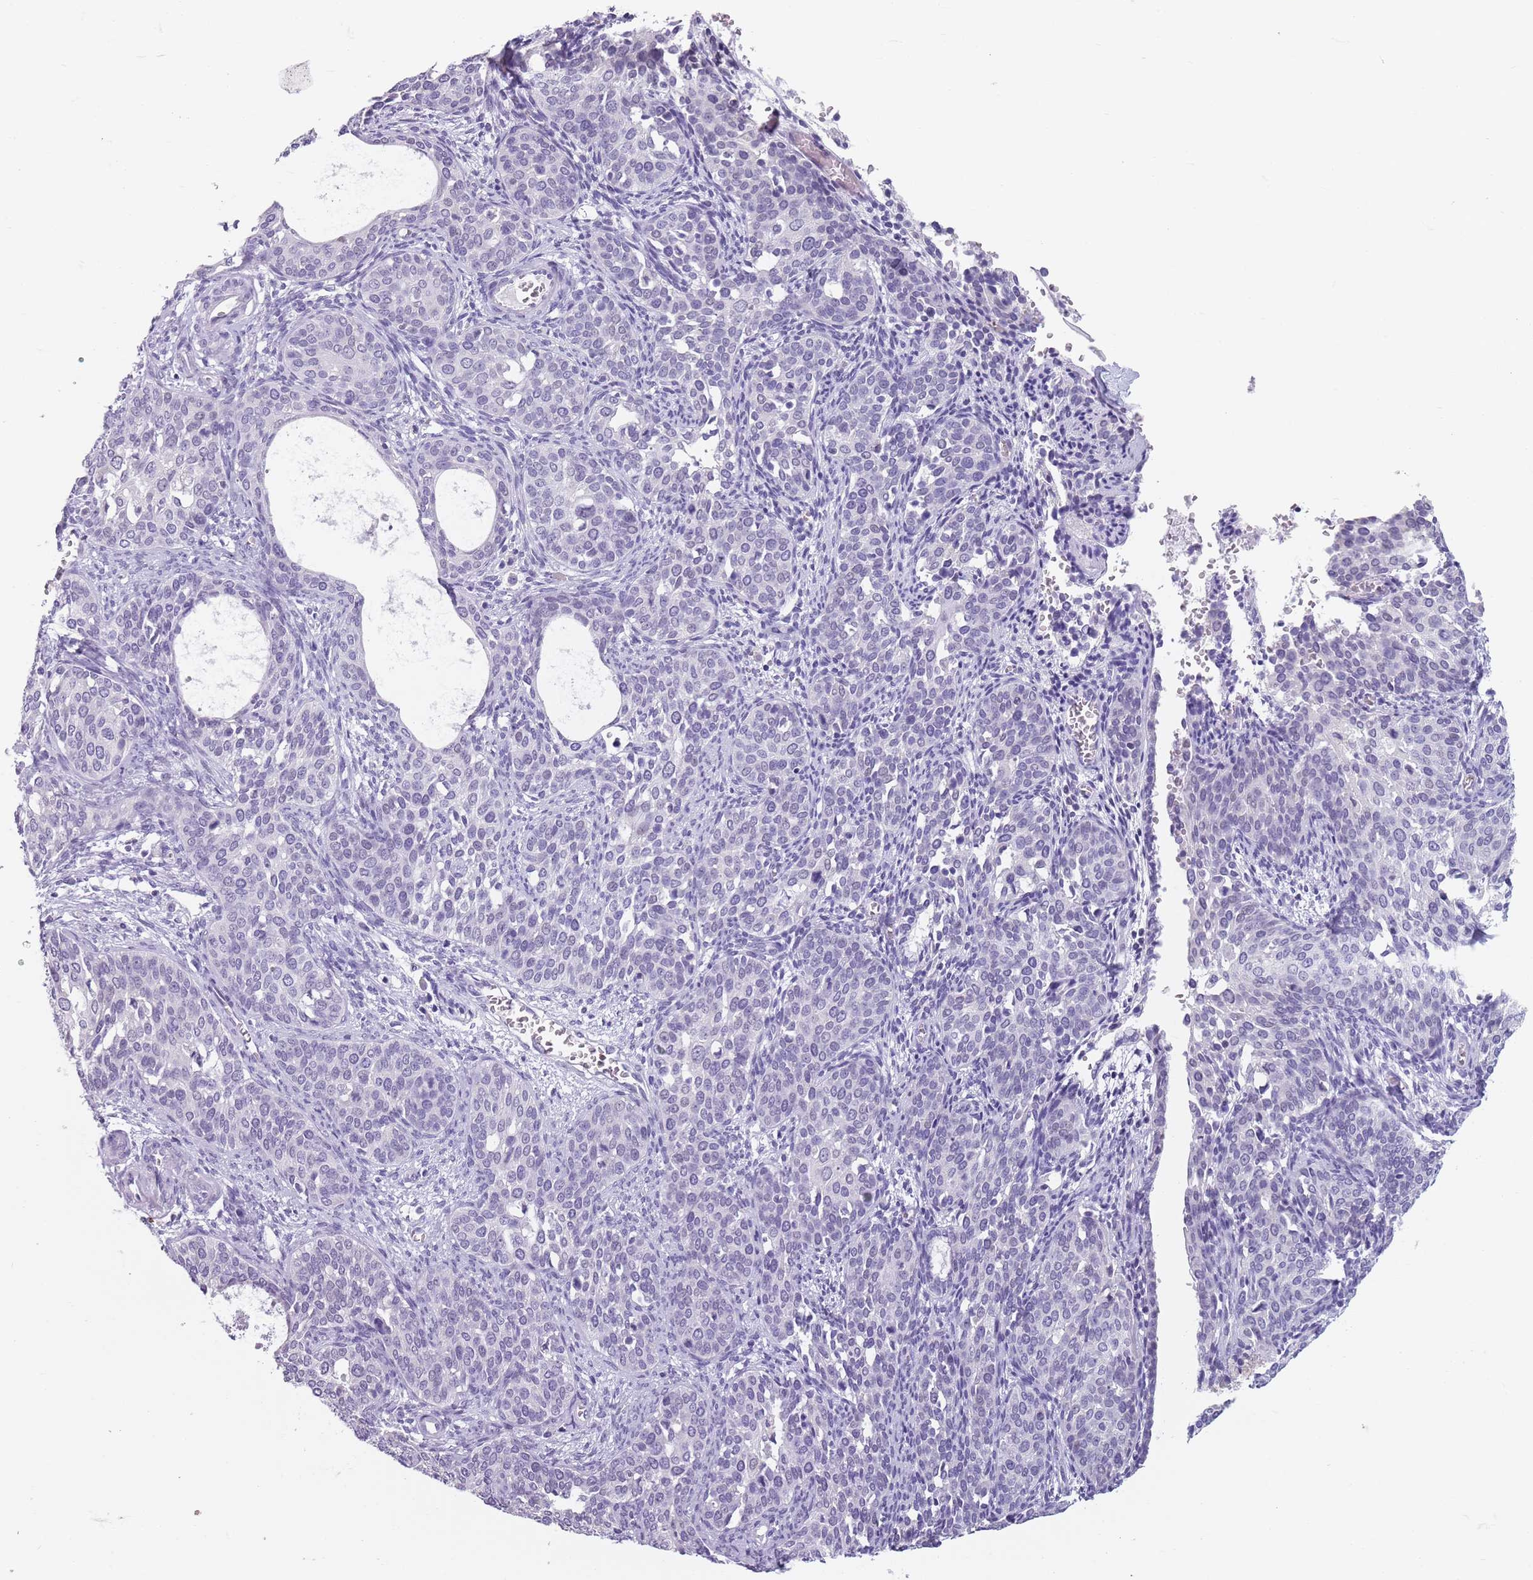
{"staining": {"intensity": "negative", "quantity": "none", "location": "none"}, "tissue": "cervical cancer", "cell_type": "Tumor cells", "image_type": "cancer", "snomed": [{"axis": "morphology", "description": "Squamous cell carcinoma, NOS"}, {"axis": "topography", "description": "Cervix"}], "caption": "Cervical cancer was stained to show a protein in brown. There is no significant positivity in tumor cells.", "gene": "SPESP1", "patient": {"sex": "female", "age": 44}}